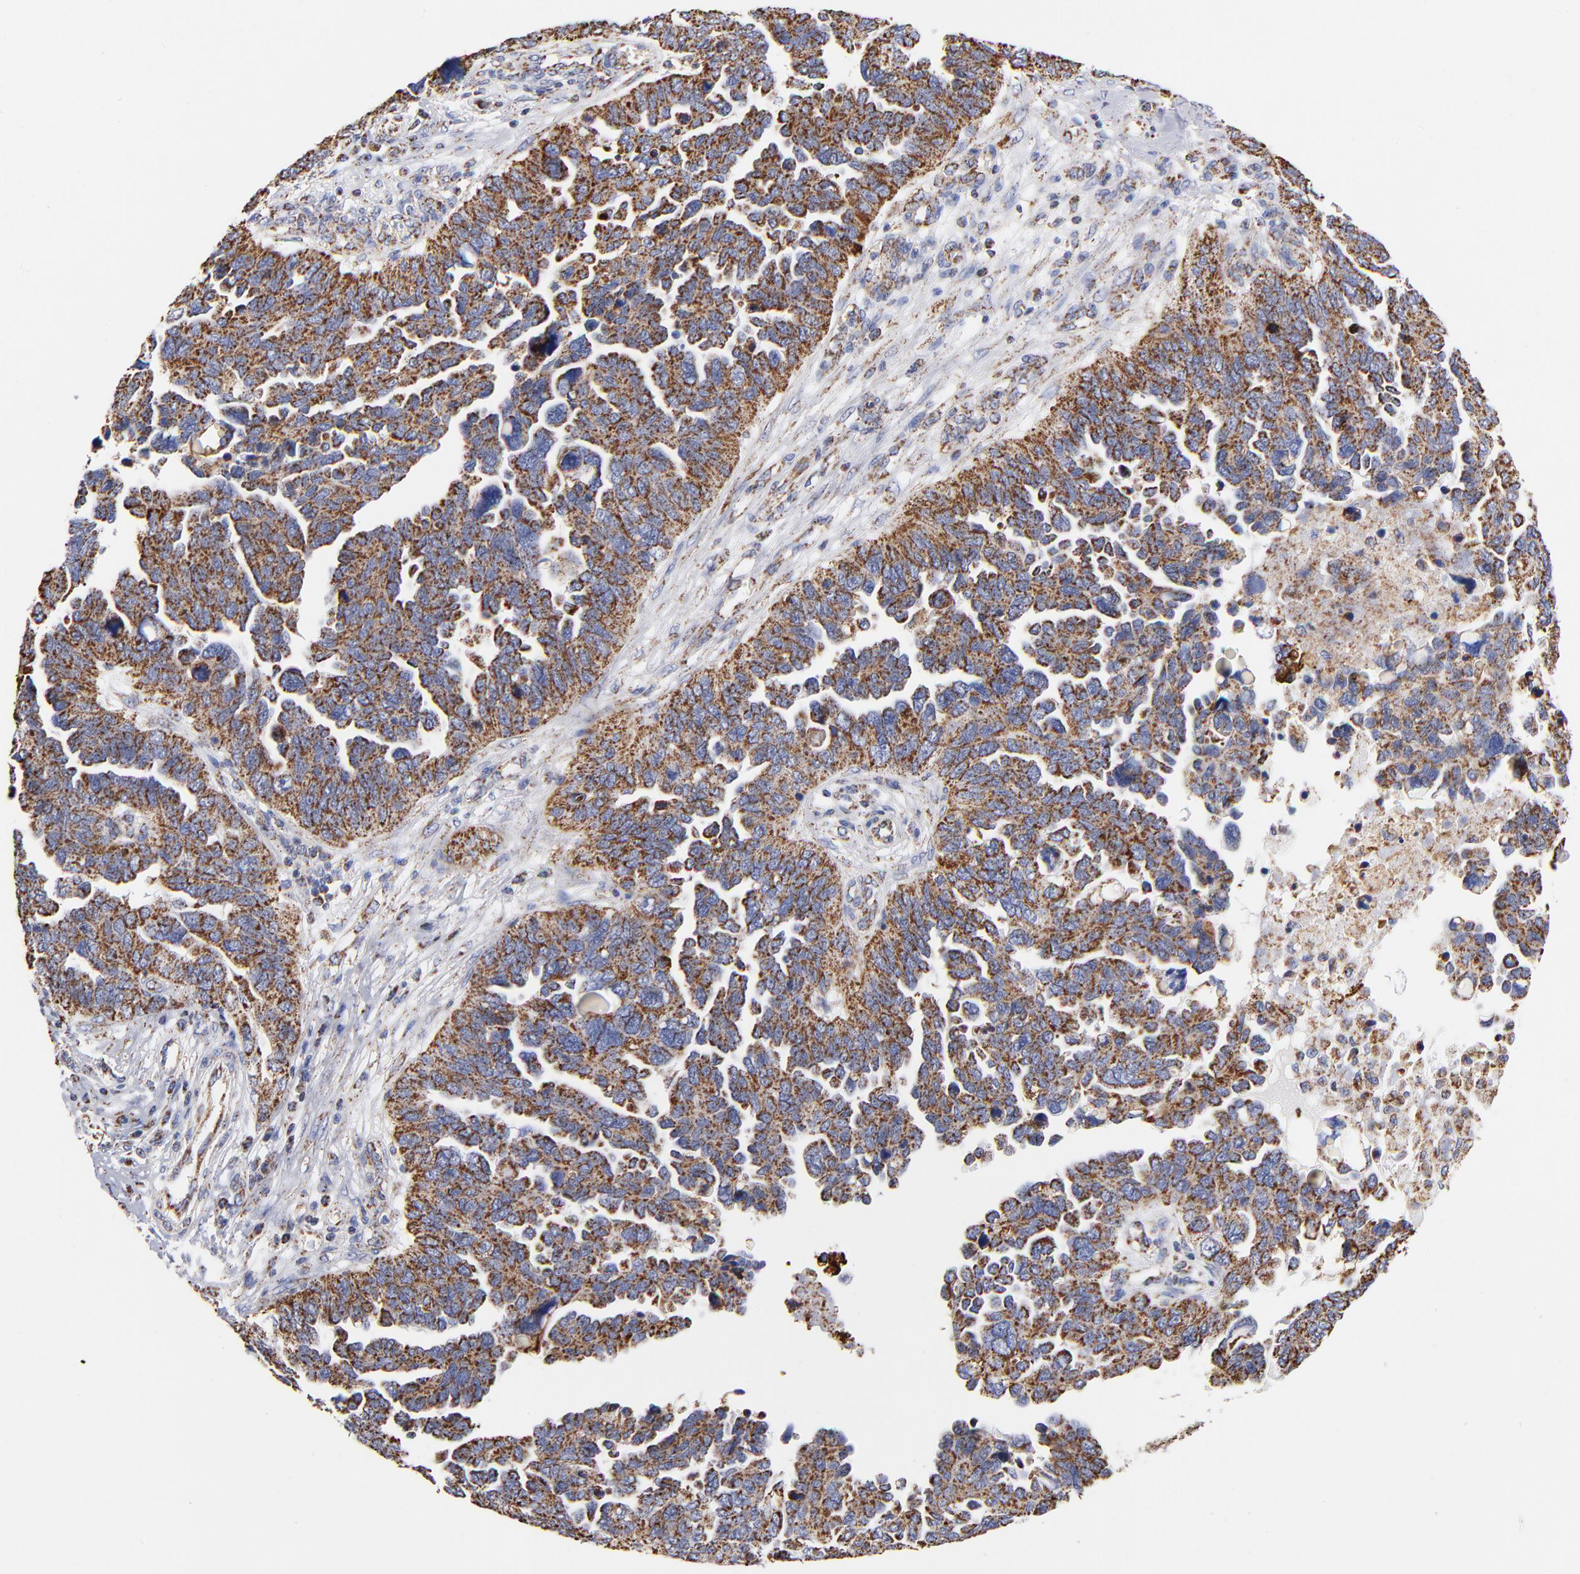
{"staining": {"intensity": "strong", "quantity": ">75%", "location": "cytoplasmic/membranous"}, "tissue": "ovarian cancer", "cell_type": "Tumor cells", "image_type": "cancer", "snomed": [{"axis": "morphology", "description": "Cystadenocarcinoma, serous, NOS"}, {"axis": "topography", "description": "Ovary"}], "caption": "This micrograph reveals ovarian serous cystadenocarcinoma stained with IHC to label a protein in brown. The cytoplasmic/membranous of tumor cells show strong positivity for the protein. Nuclei are counter-stained blue.", "gene": "PHB1", "patient": {"sex": "female", "age": 64}}